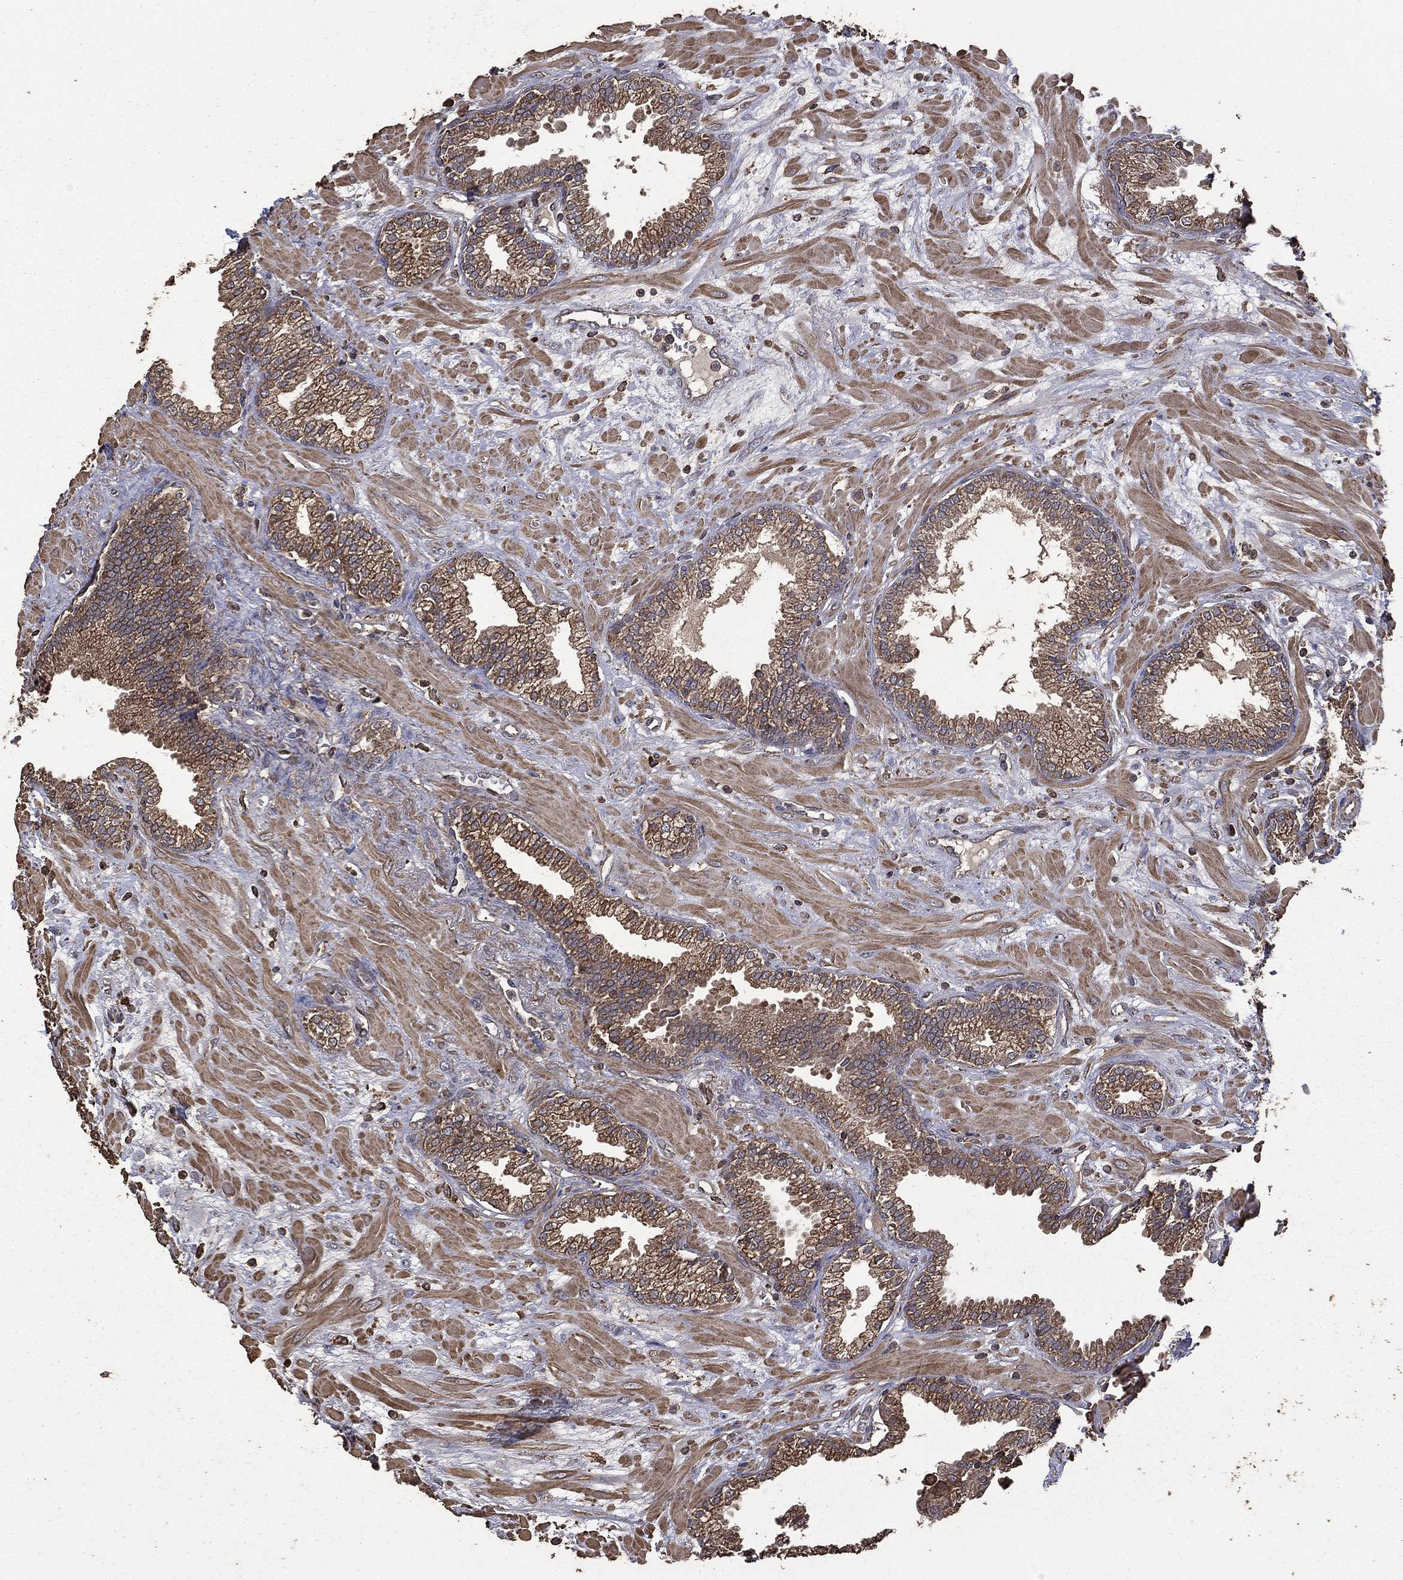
{"staining": {"intensity": "moderate", "quantity": "25%-75%", "location": "cytoplasmic/membranous"}, "tissue": "prostate", "cell_type": "Glandular cells", "image_type": "normal", "snomed": [{"axis": "morphology", "description": "Normal tissue, NOS"}, {"axis": "topography", "description": "Prostate"}], "caption": "This image reveals benign prostate stained with IHC to label a protein in brown. The cytoplasmic/membranous of glandular cells show moderate positivity for the protein. Nuclei are counter-stained blue.", "gene": "METTL27", "patient": {"sex": "male", "age": 64}}